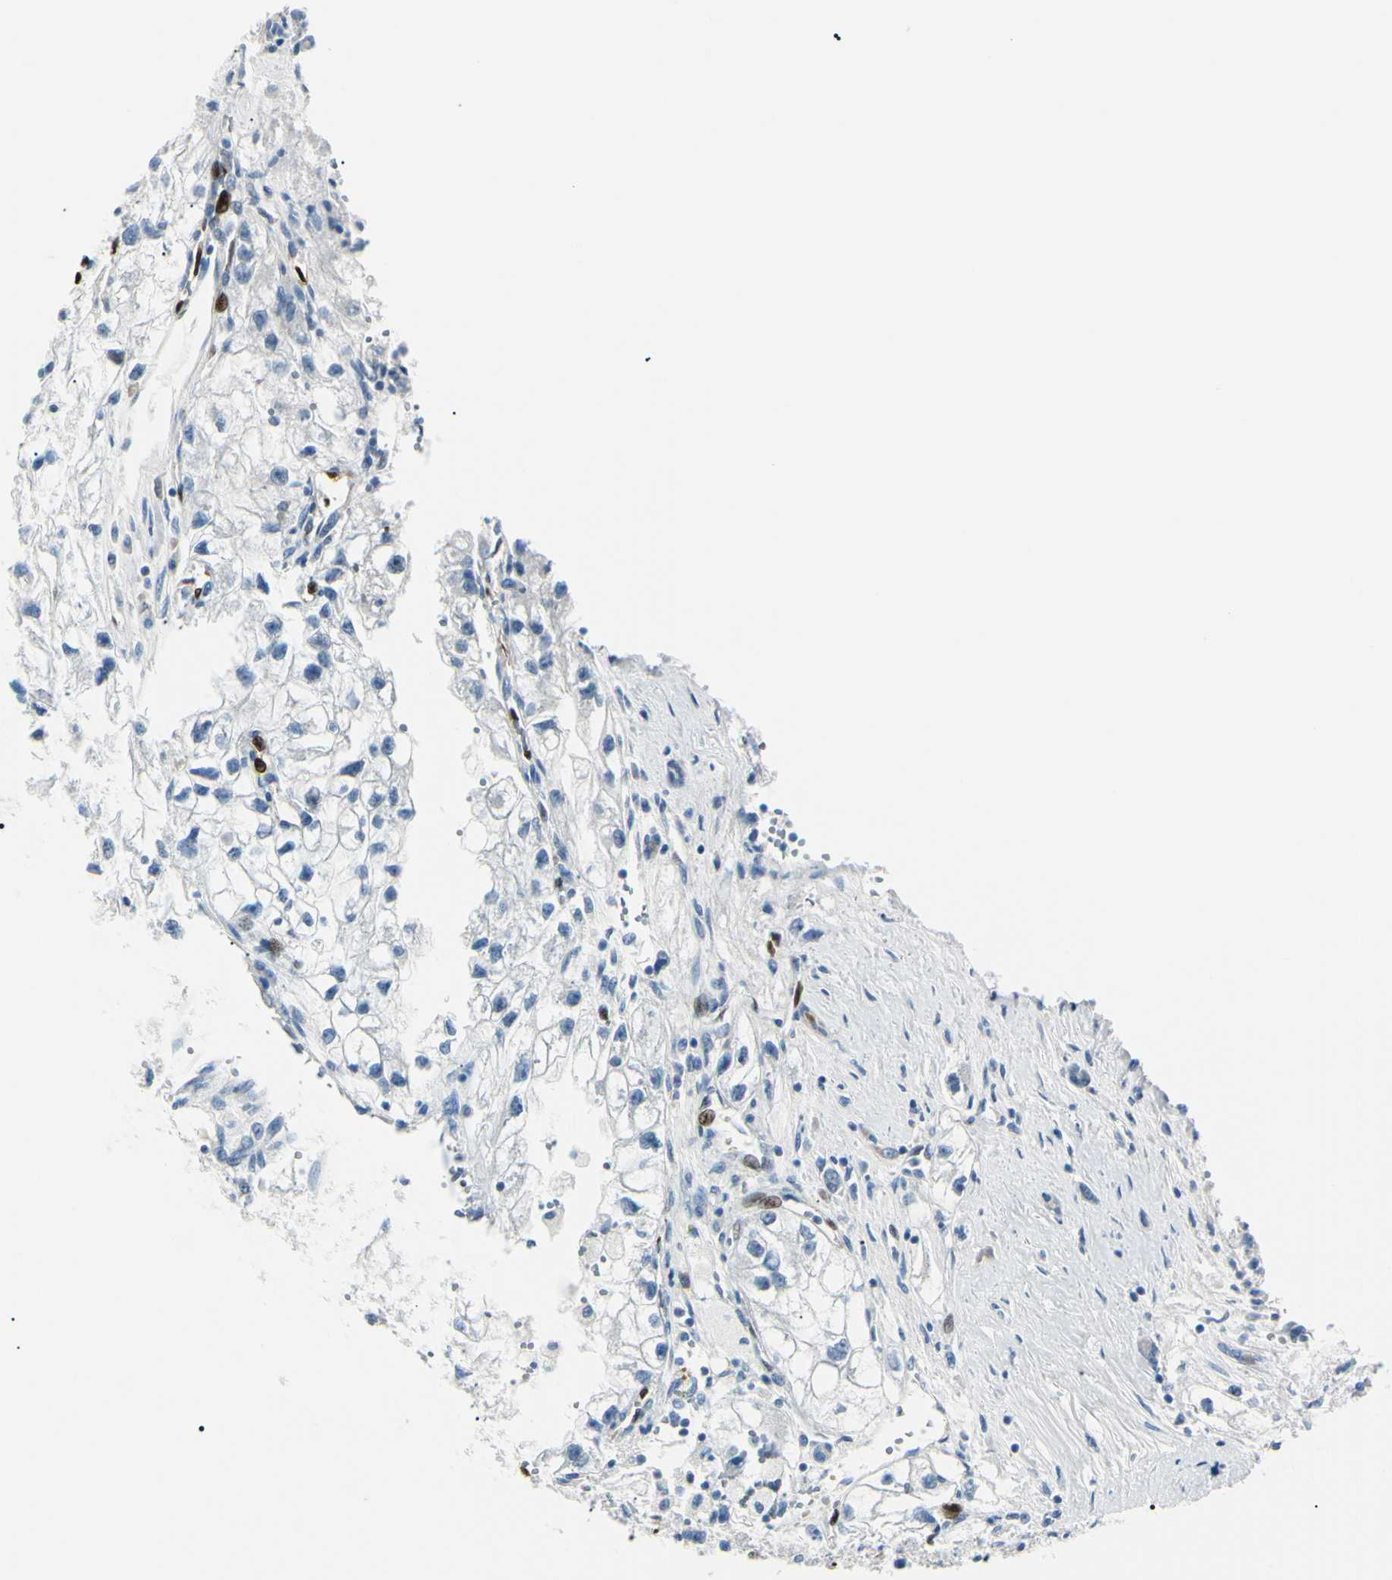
{"staining": {"intensity": "negative", "quantity": "none", "location": "none"}, "tissue": "renal cancer", "cell_type": "Tumor cells", "image_type": "cancer", "snomed": [{"axis": "morphology", "description": "Adenocarcinoma, NOS"}, {"axis": "topography", "description": "Kidney"}], "caption": "This is an immunohistochemistry image of human renal cancer (adenocarcinoma). There is no positivity in tumor cells.", "gene": "CA2", "patient": {"sex": "female", "age": 70}}